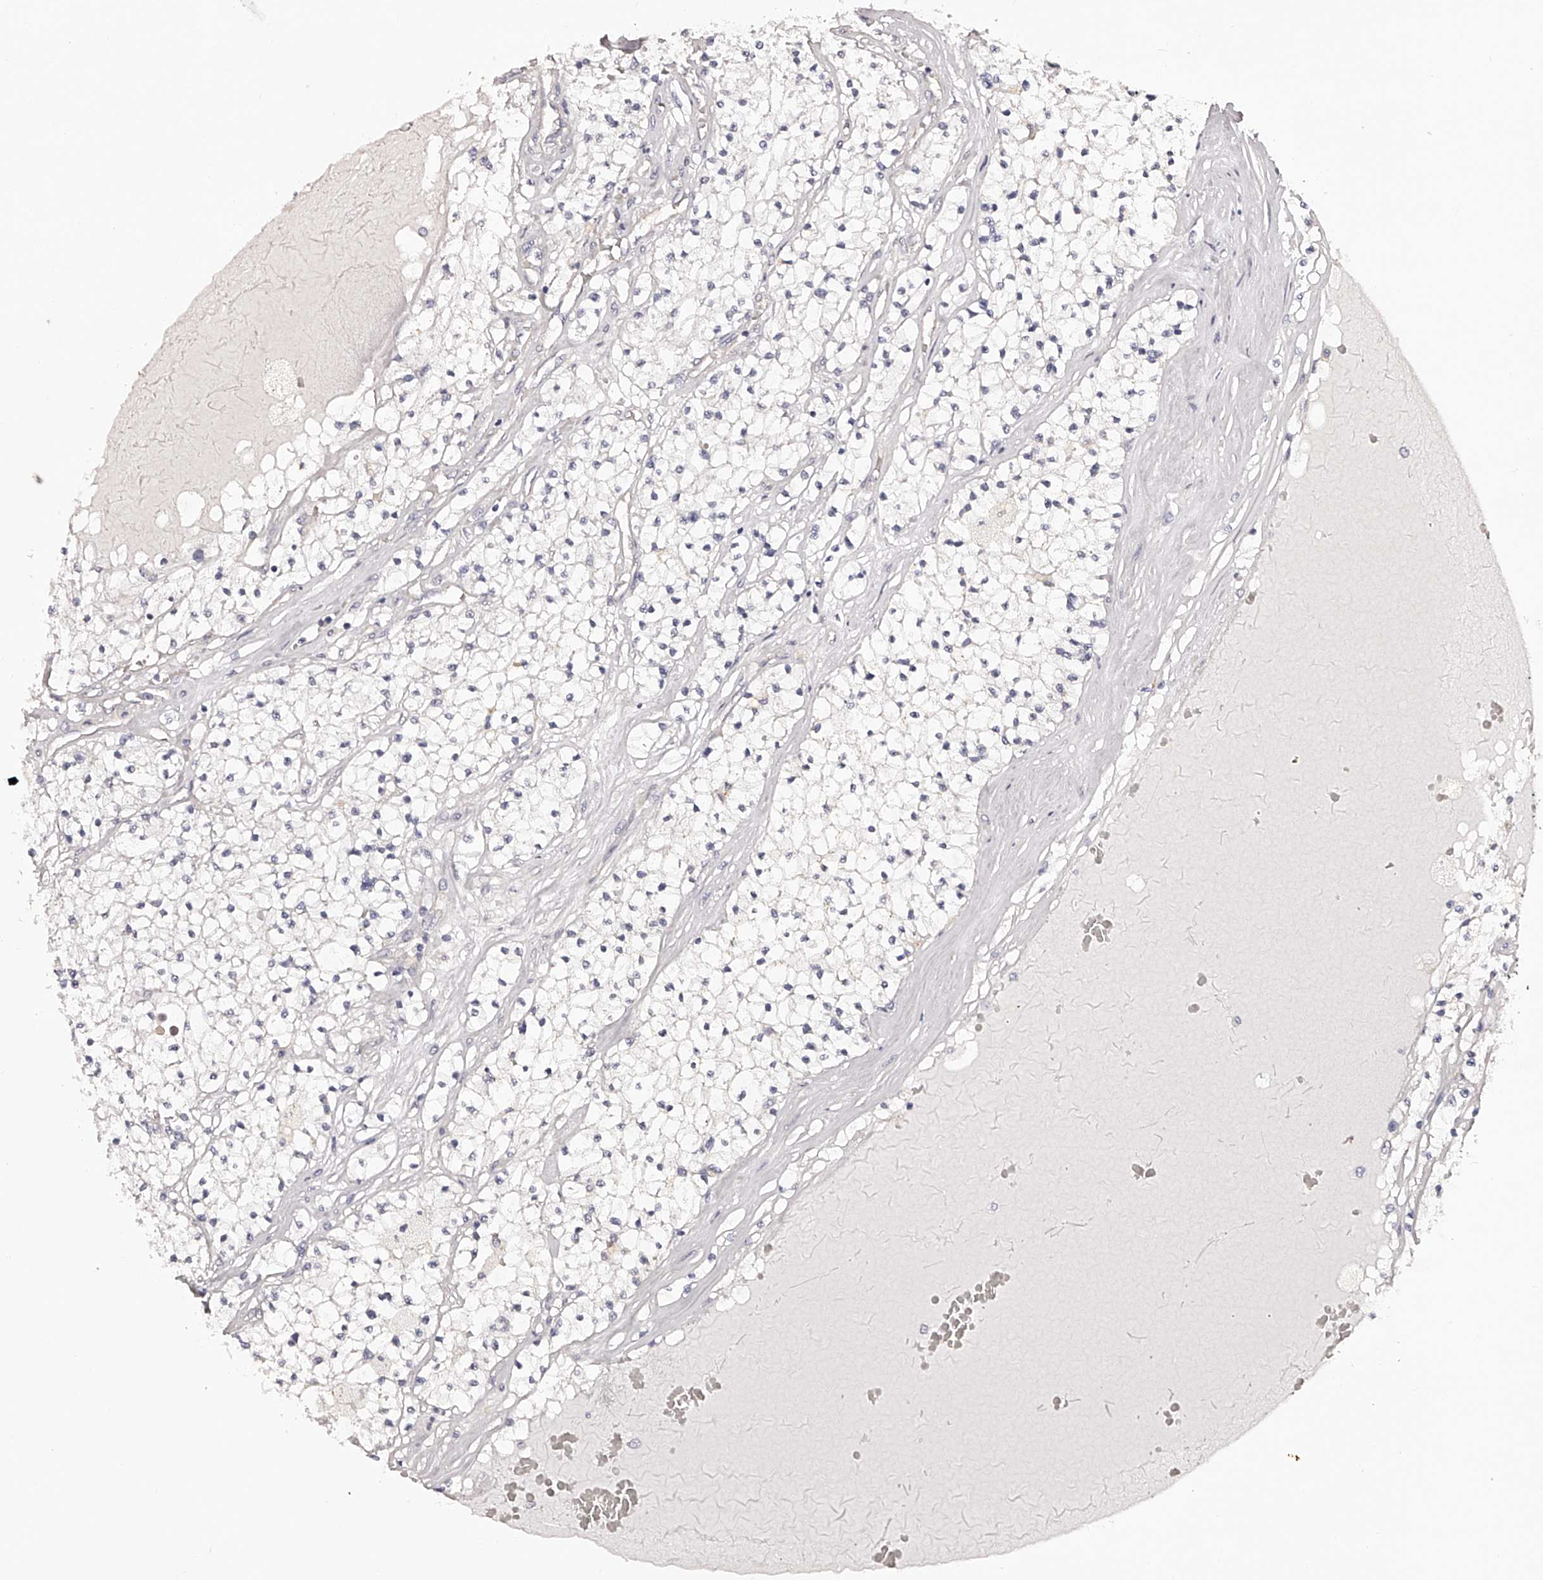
{"staining": {"intensity": "negative", "quantity": "none", "location": "none"}, "tissue": "renal cancer", "cell_type": "Tumor cells", "image_type": "cancer", "snomed": [{"axis": "morphology", "description": "Normal tissue, NOS"}, {"axis": "morphology", "description": "Adenocarcinoma, NOS"}, {"axis": "topography", "description": "Kidney"}], "caption": "Tumor cells are negative for brown protein staining in renal cancer.", "gene": "LTV1", "patient": {"sex": "male", "age": 68}}